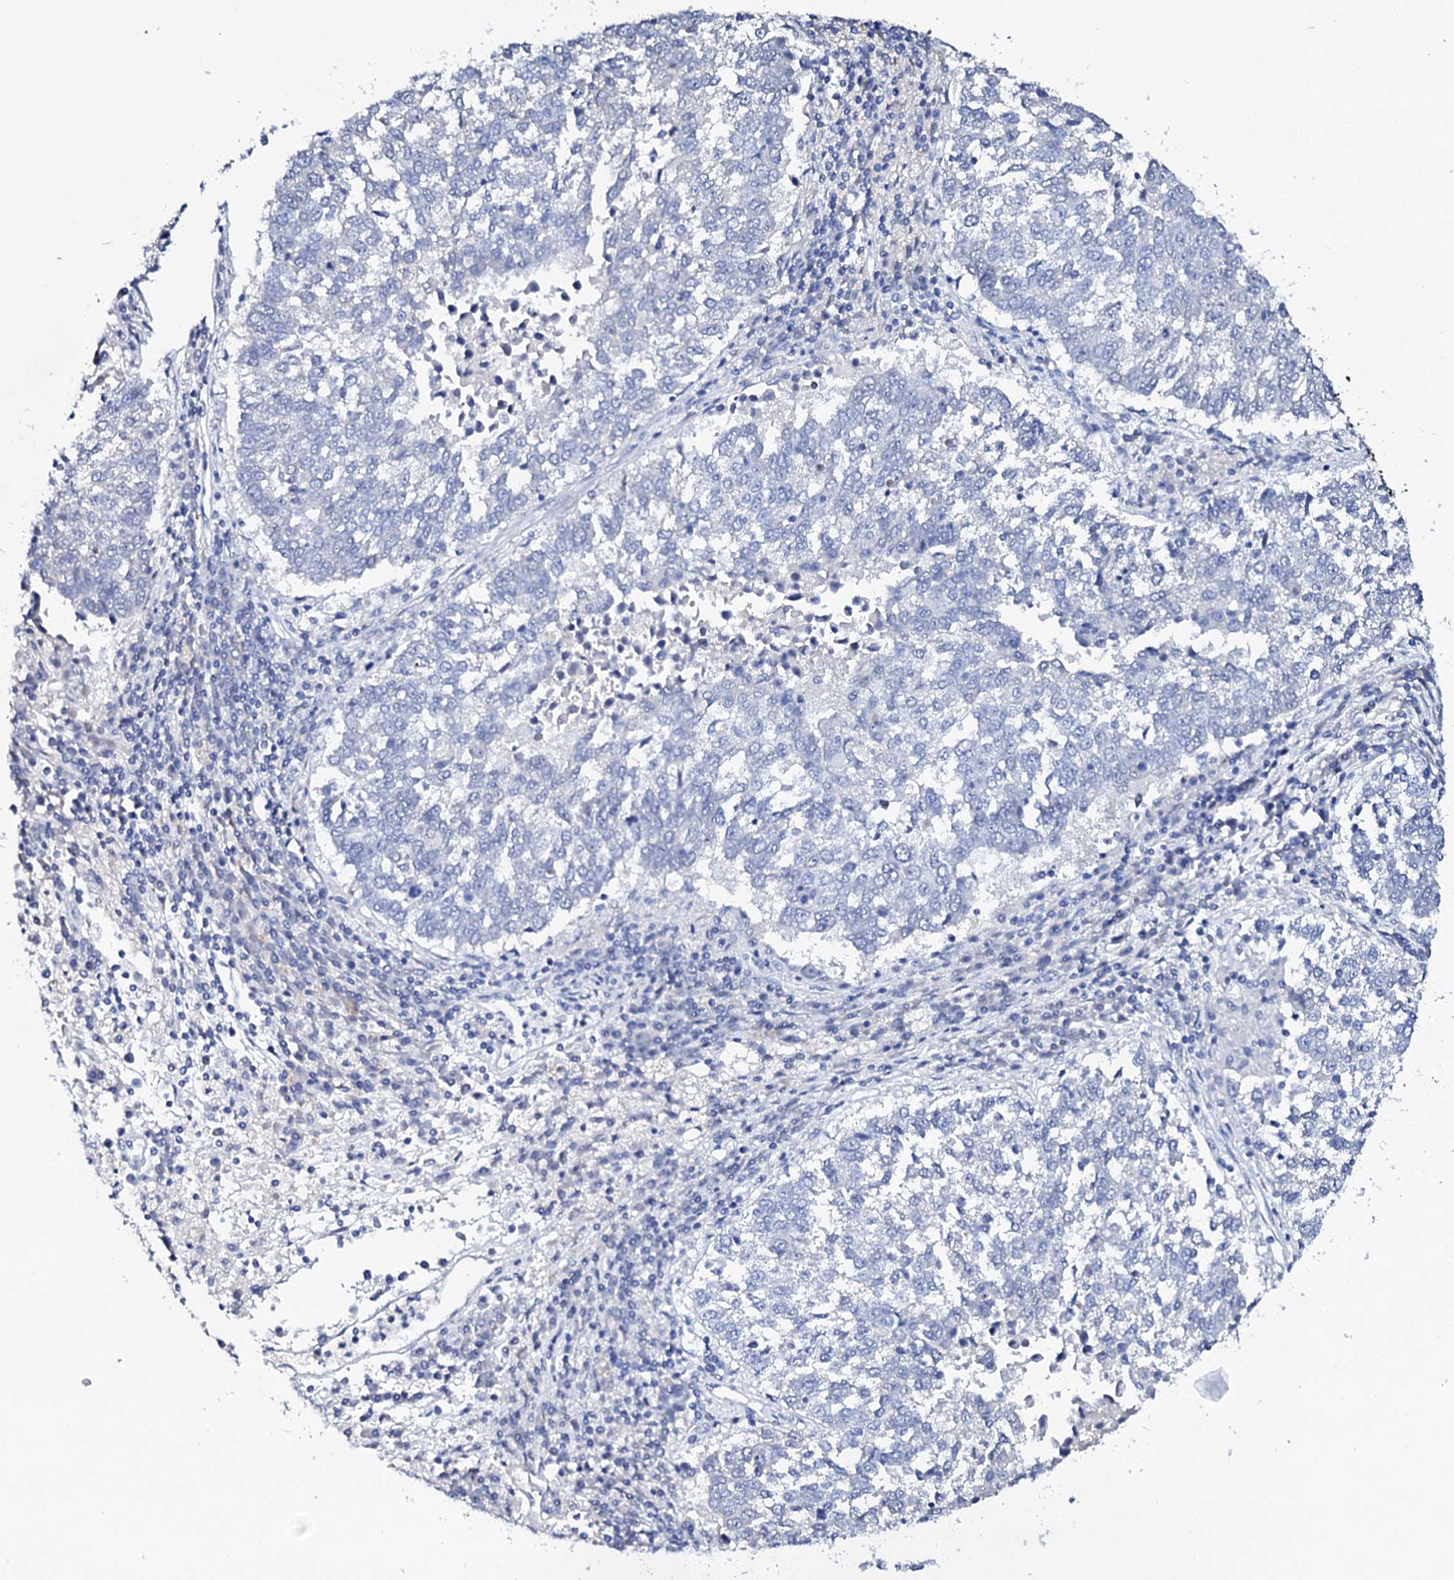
{"staining": {"intensity": "negative", "quantity": "none", "location": "none"}, "tissue": "lung cancer", "cell_type": "Tumor cells", "image_type": "cancer", "snomed": [{"axis": "morphology", "description": "Squamous cell carcinoma, NOS"}, {"axis": "topography", "description": "Lung"}], "caption": "Protein analysis of lung cancer exhibits no significant positivity in tumor cells.", "gene": "FBXL16", "patient": {"sex": "male", "age": 73}}